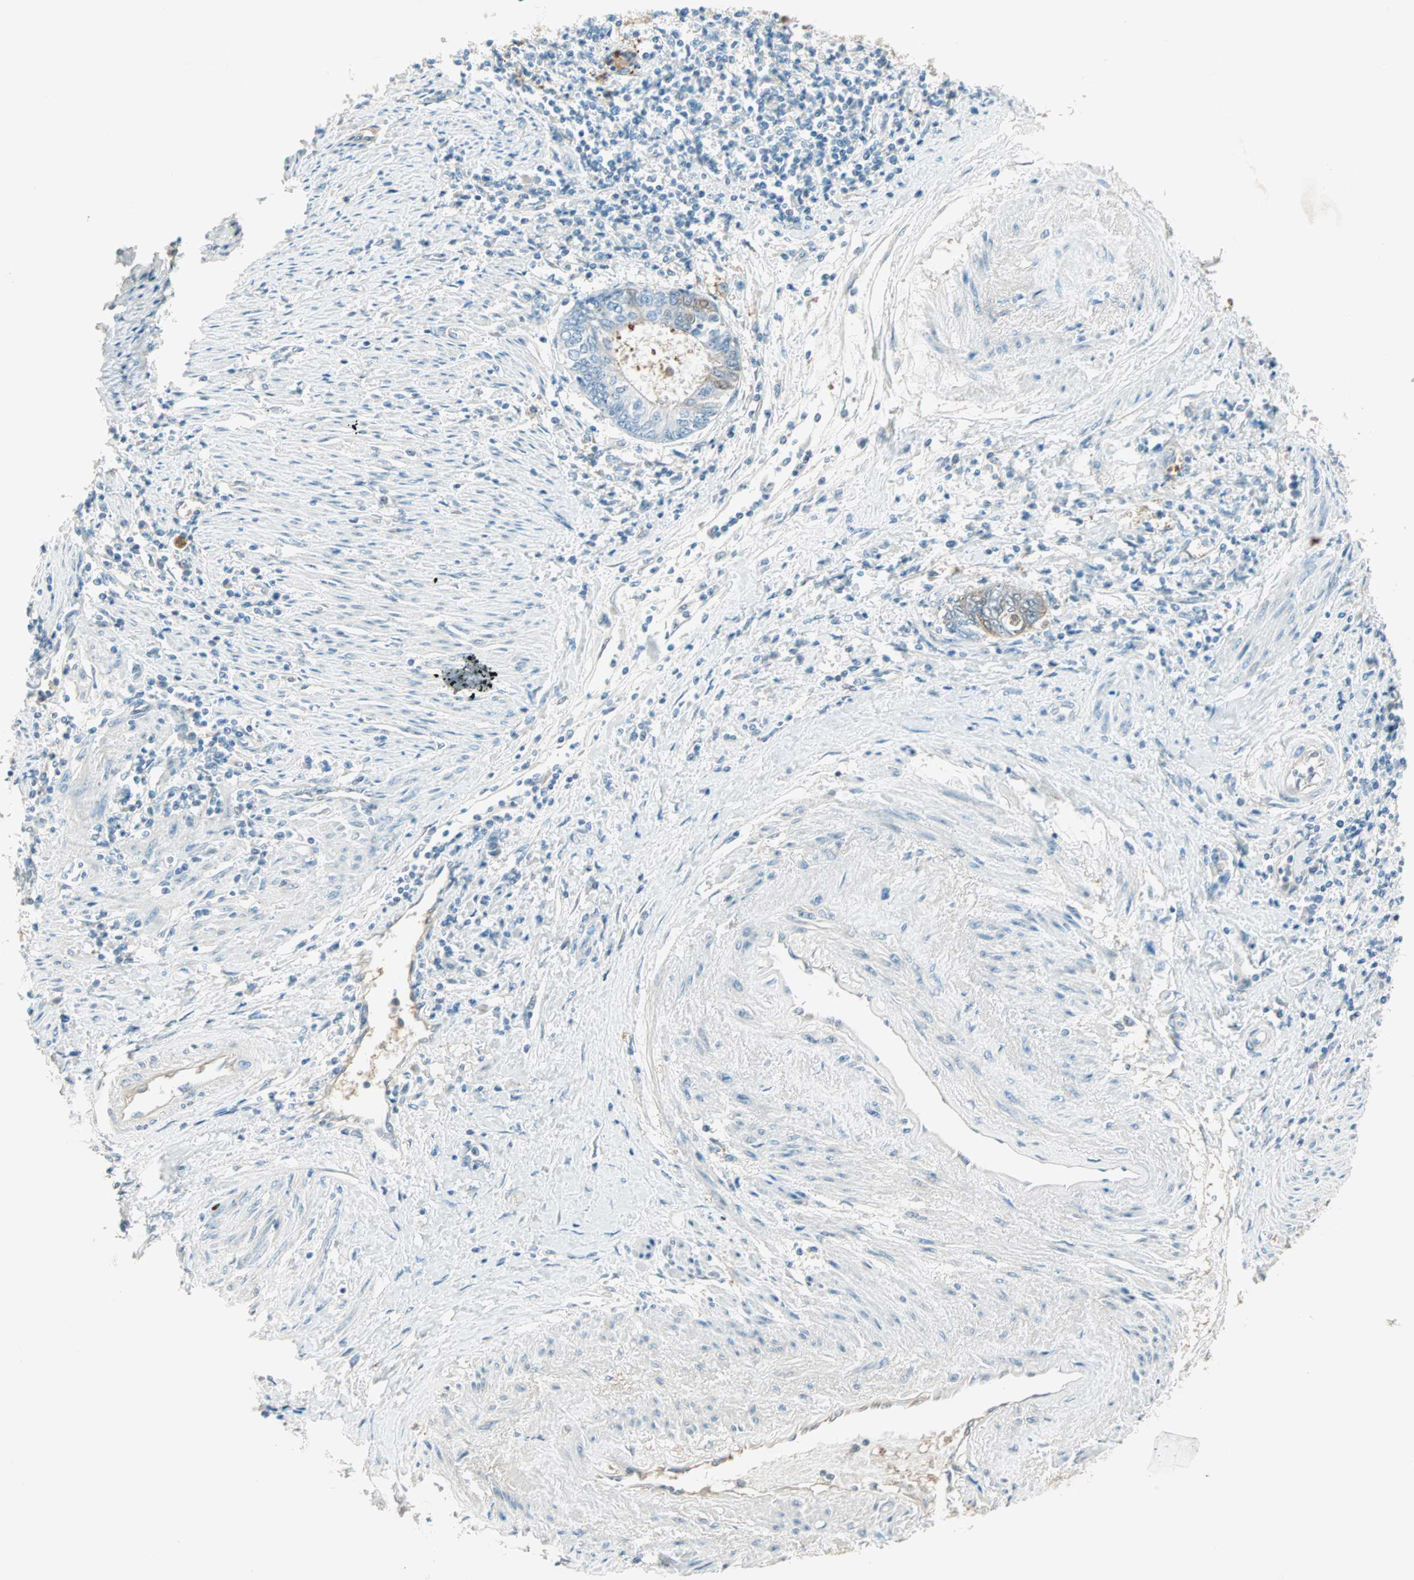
{"staining": {"intensity": "moderate", "quantity": "<25%", "location": "cytoplasmic/membranous"}, "tissue": "endometrial cancer", "cell_type": "Tumor cells", "image_type": "cancer", "snomed": [{"axis": "morphology", "description": "Adenocarcinoma, NOS"}, {"axis": "topography", "description": "Uterus"}, {"axis": "topography", "description": "Endometrium"}], "caption": "The immunohistochemical stain labels moderate cytoplasmic/membranous expression in tumor cells of endometrial cancer (adenocarcinoma) tissue. (Brightfield microscopy of DAB IHC at high magnification).", "gene": "S100A1", "patient": {"sex": "female", "age": 70}}